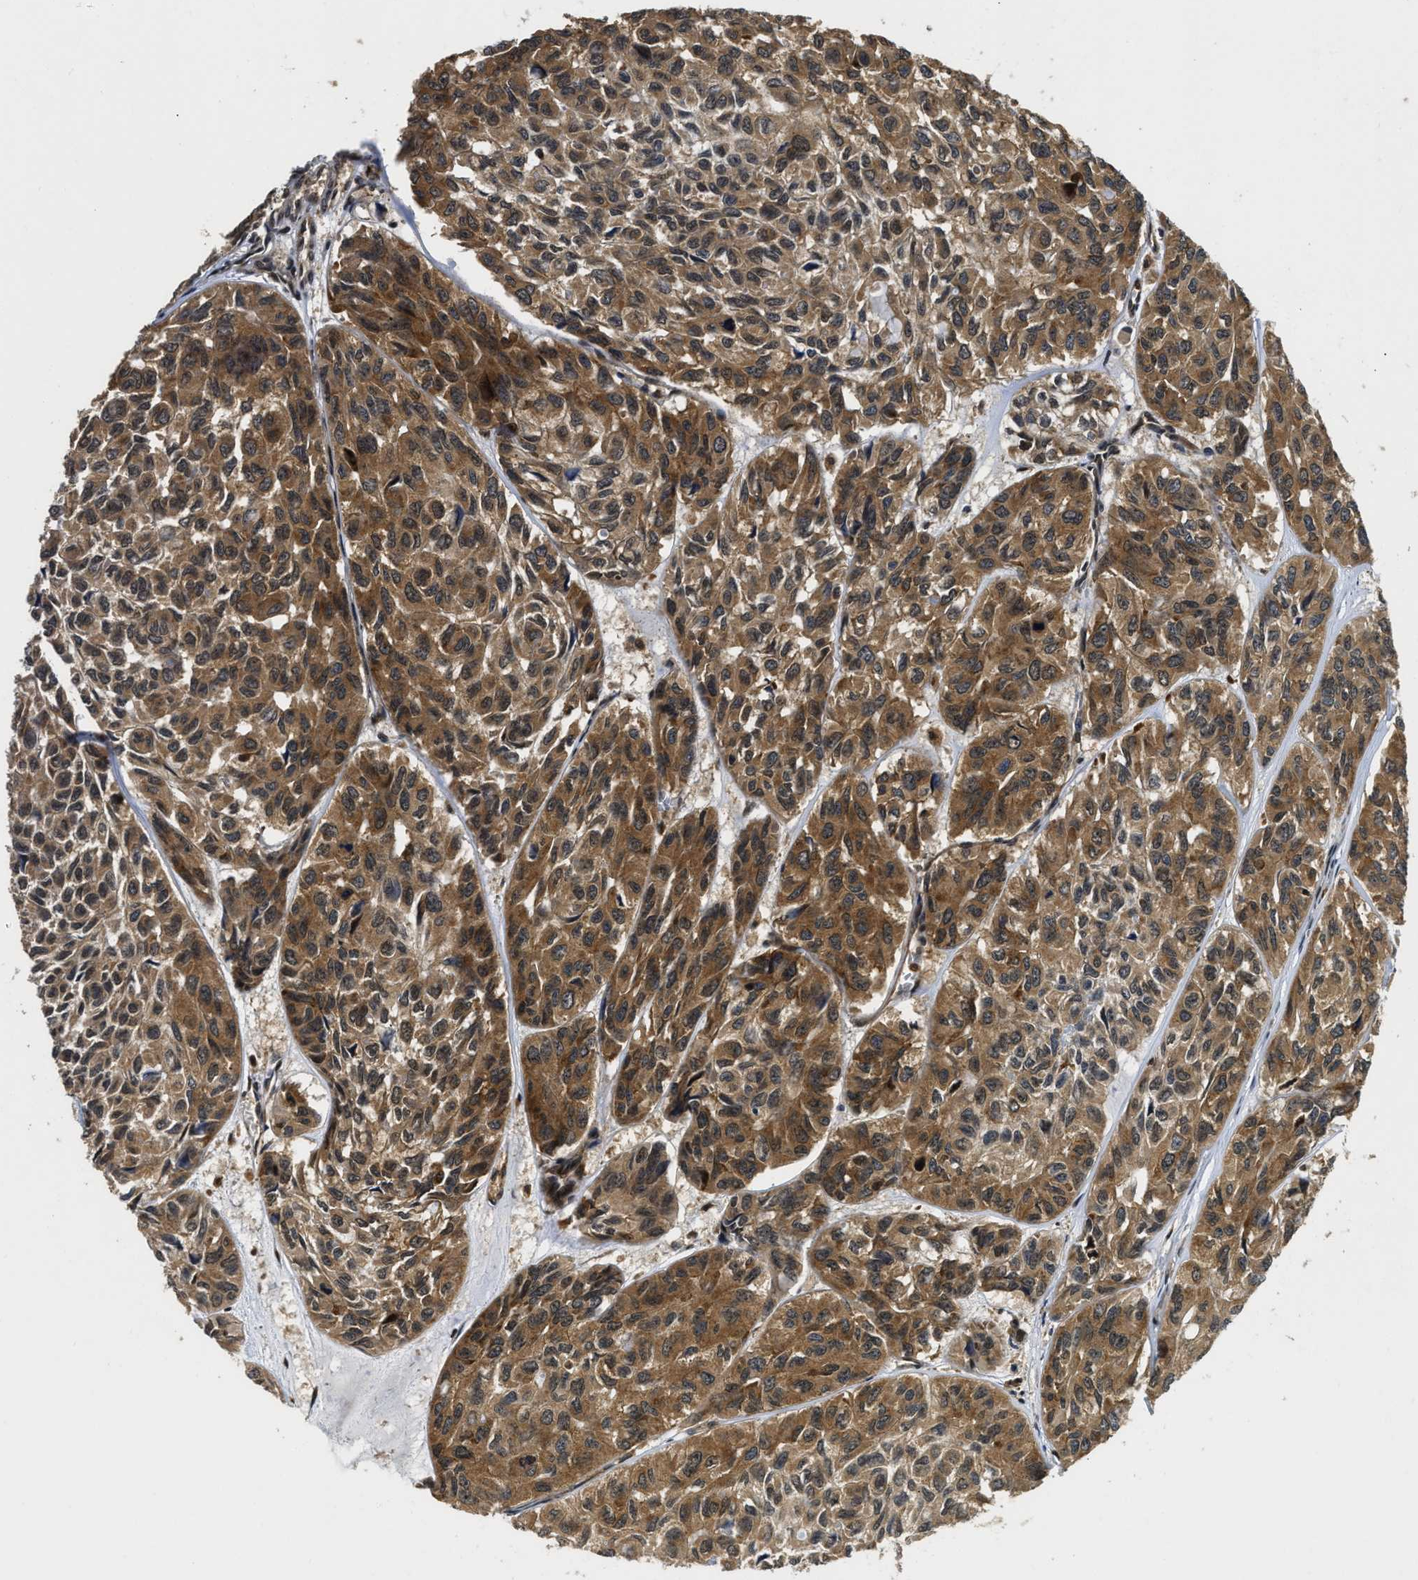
{"staining": {"intensity": "moderate", "quantity": ">75%", "location": "cytoplasmic/membranous"}, "tissue": "head and neck cancer", "cell_type": "Tumor cells", "image_type": "cancer", "snomed": [{"axis": "morphology", "description": "Adenocarcinoma, NOS"}, {"axis": "topography", "description": "Salivary gland, NOS"}, {"axis": "topography", "description": "Head-Neck"}], "caption": "Immunohistochemical staining of head and neck cancer exhibits medium levels of moderate cytoplasmic/membranous protein expression in approximately >75% of tumor cells.", "gene": "ADSL", "patient": {"sex": "female", "age": 76}}